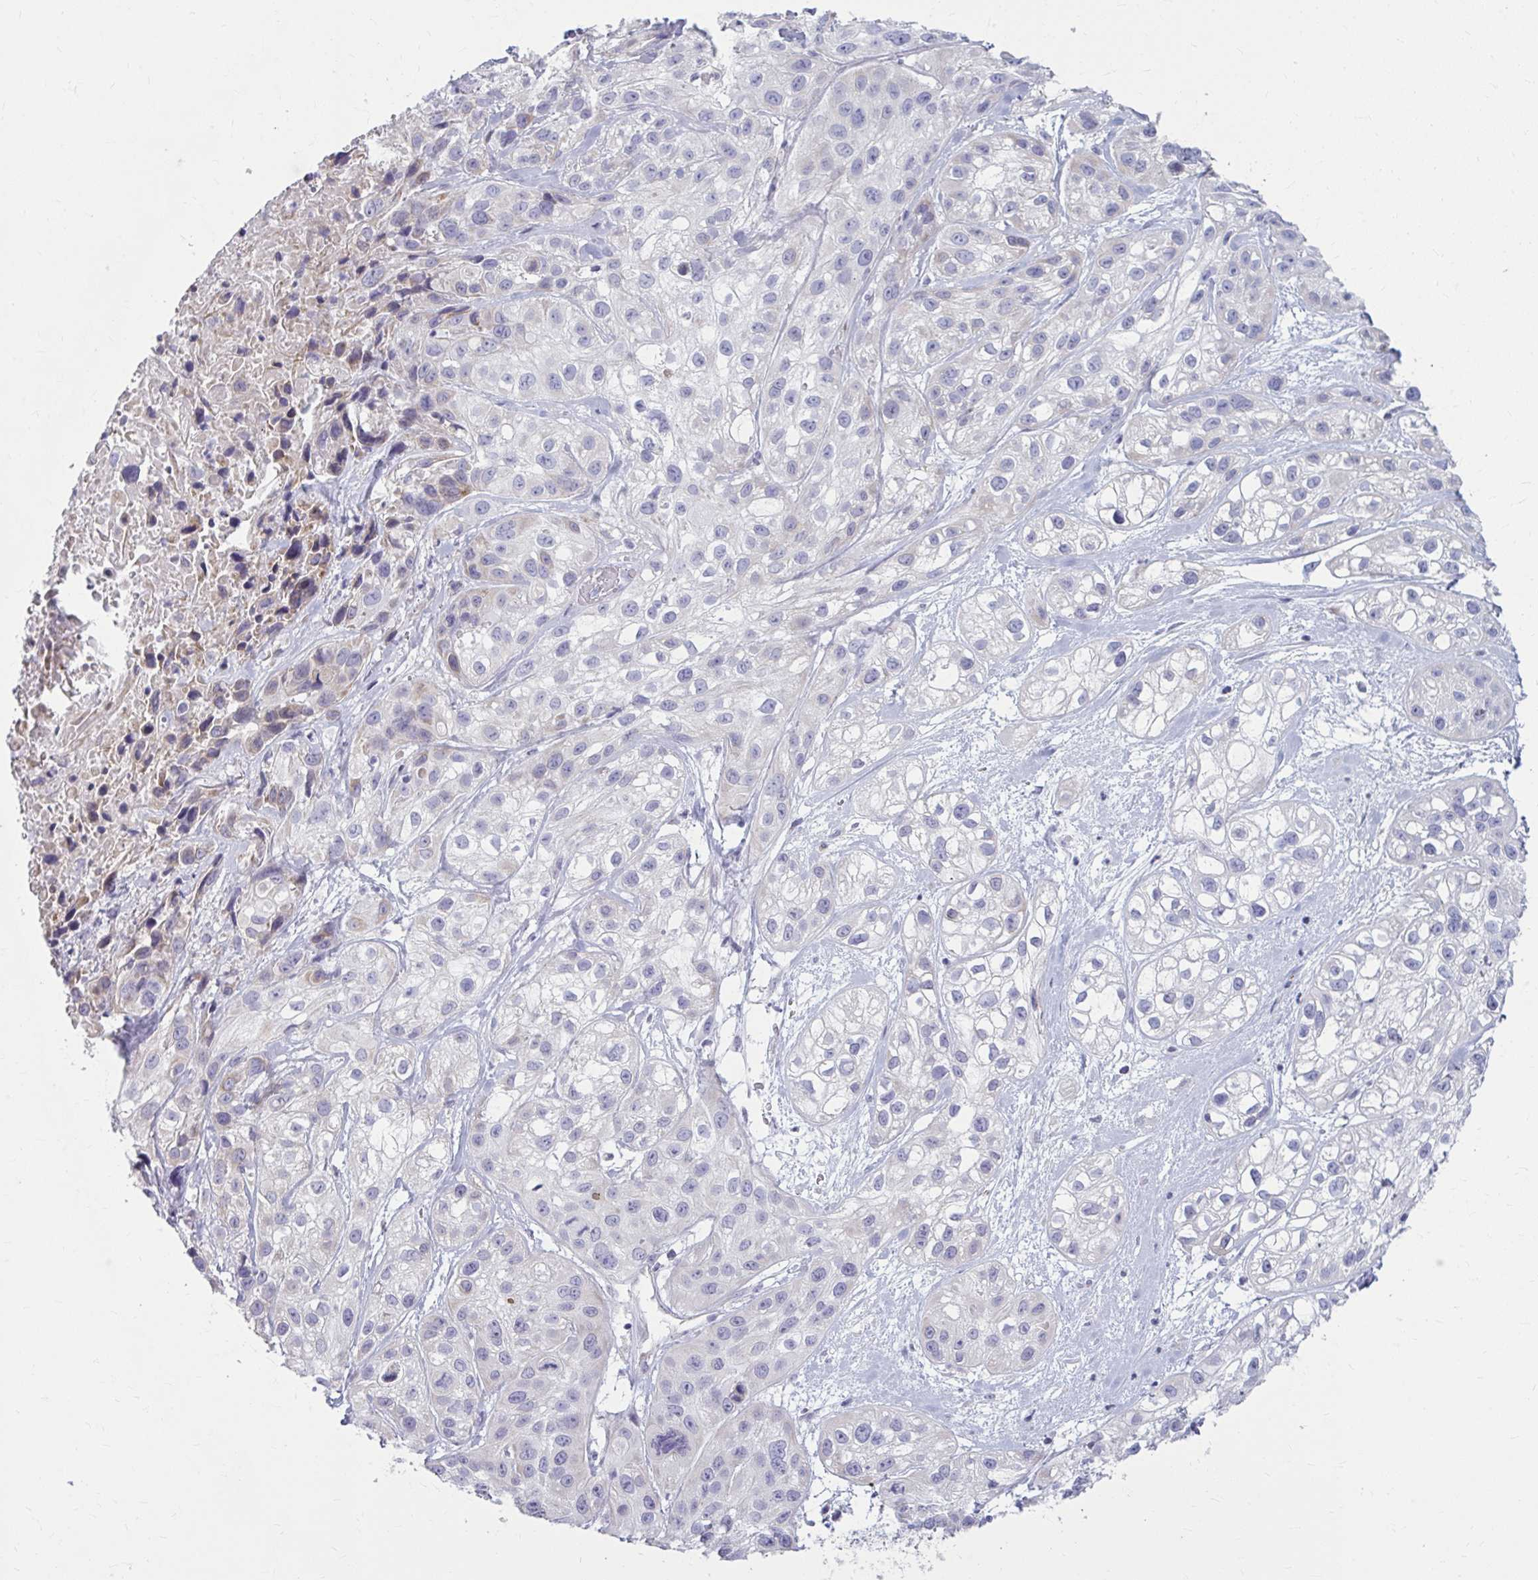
{"staining": {"intensity": "negative", "quantity": "none", "location": "none"}, "tissue": "skin cancer", "cell_type": "Tumor cells", "image_type": "cancer", "snomed": [{"axis": "morphology", "description": "Squamous cell carcinoma, NOS"}, {"axis": "topography", "description": "Skin"}], "caption": "High magnification brightfield microscopy of squamous cell carcinoma (skin) stained with DAB (brown) and counterstained with hematoxylin (blue): tumor cells show no significant expression.", "gene": "MSMO1", "patient": {"sex": "male", "age": 82}}